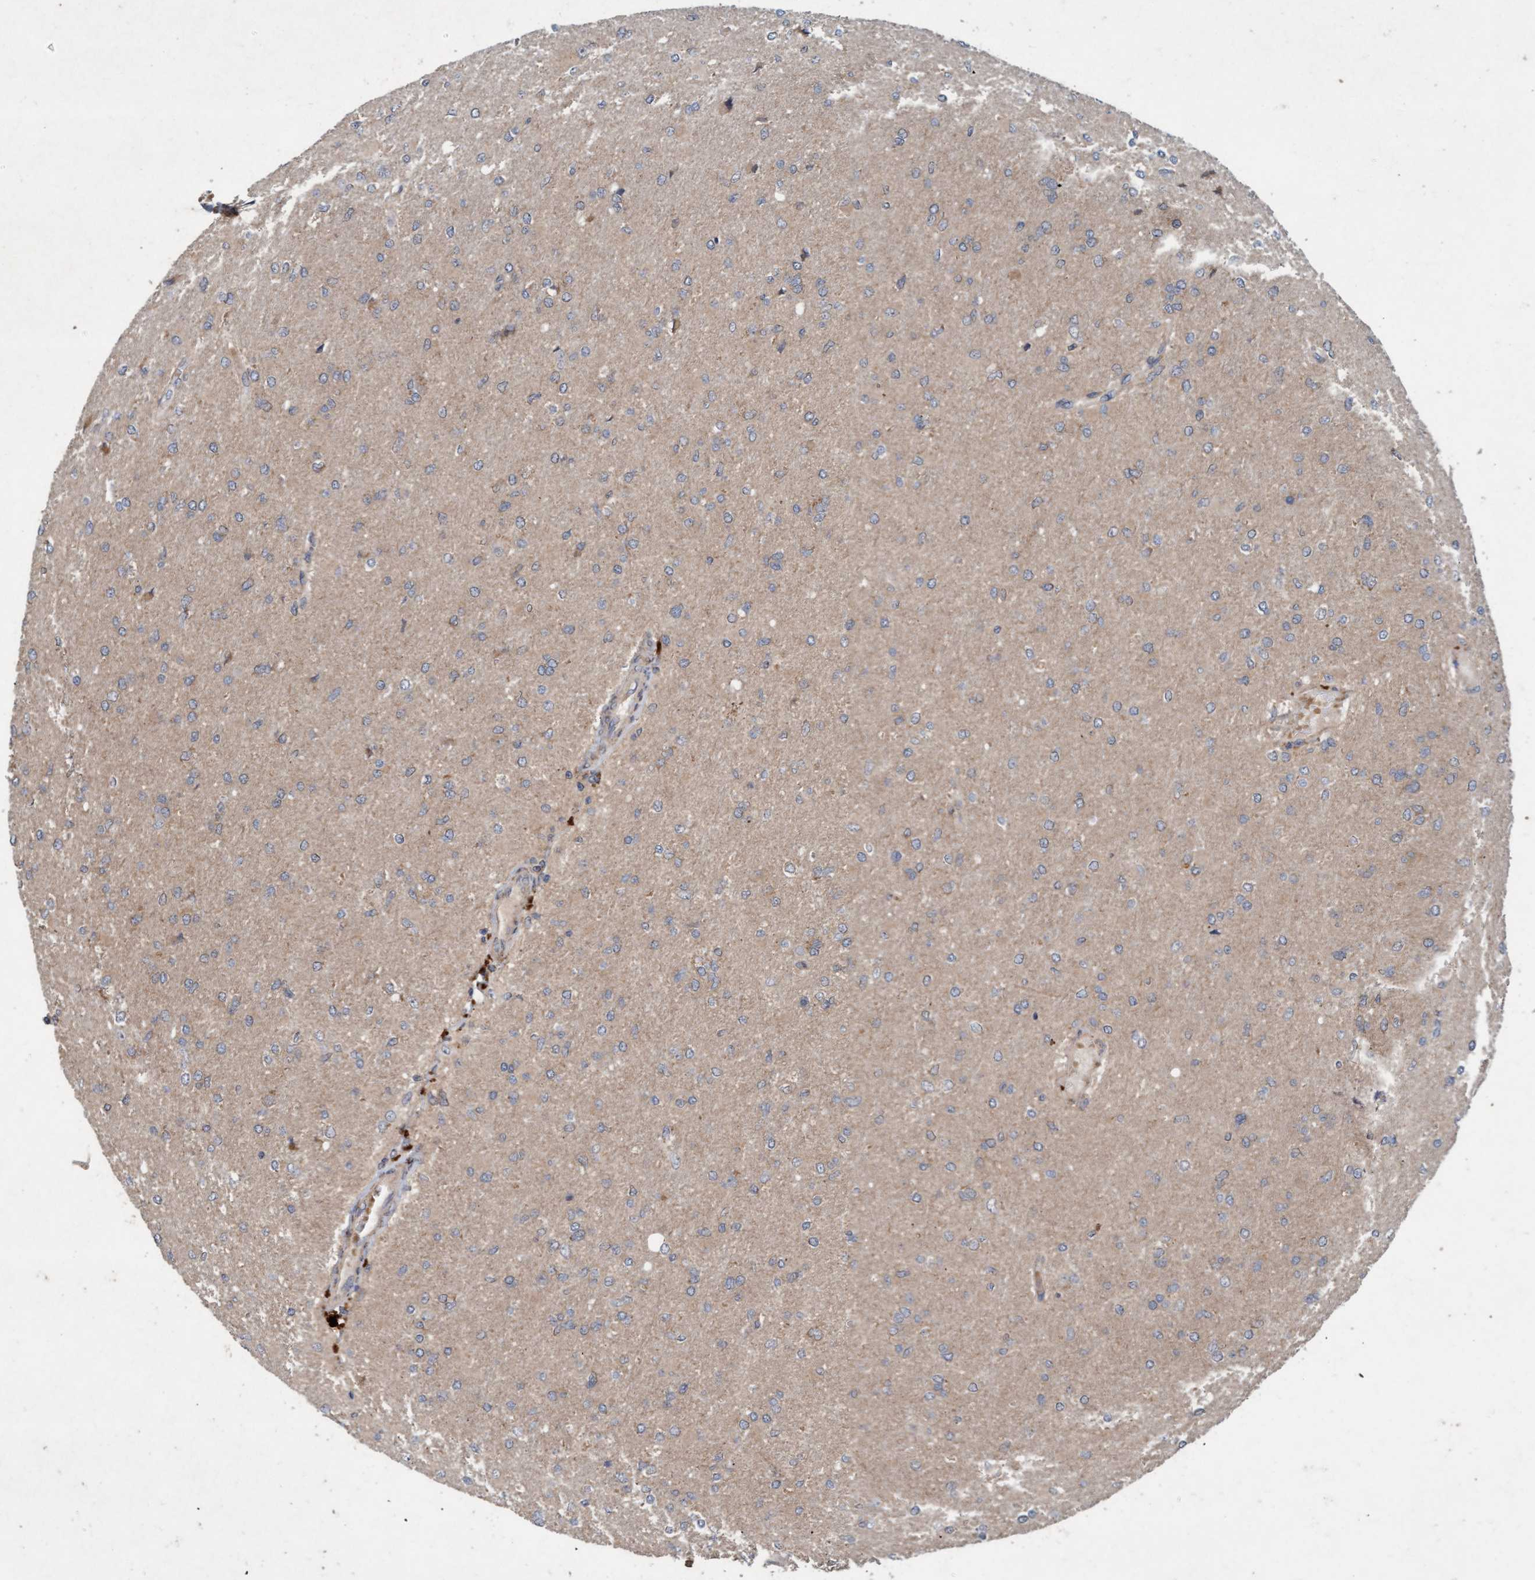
{"staining": {"intensity": "weak", "quantity": "<25%", "location": "cytoplasmic/membranous"}, "tissue": "glioma", "cell_type": "Tumor cells", "image_type": "cancer", "snomed": [{"axis": "morphology", "description": "Glioma, malignant, High grade"}, {"axis": "topography", "description": "Cerebral cortex"}], "caption": "Human glioma stained for a protein using immunohistochemistry shows no positivity in tumor cells.", "gene": "MLXIP", "patient": {"sex": "female", "age": 36}}